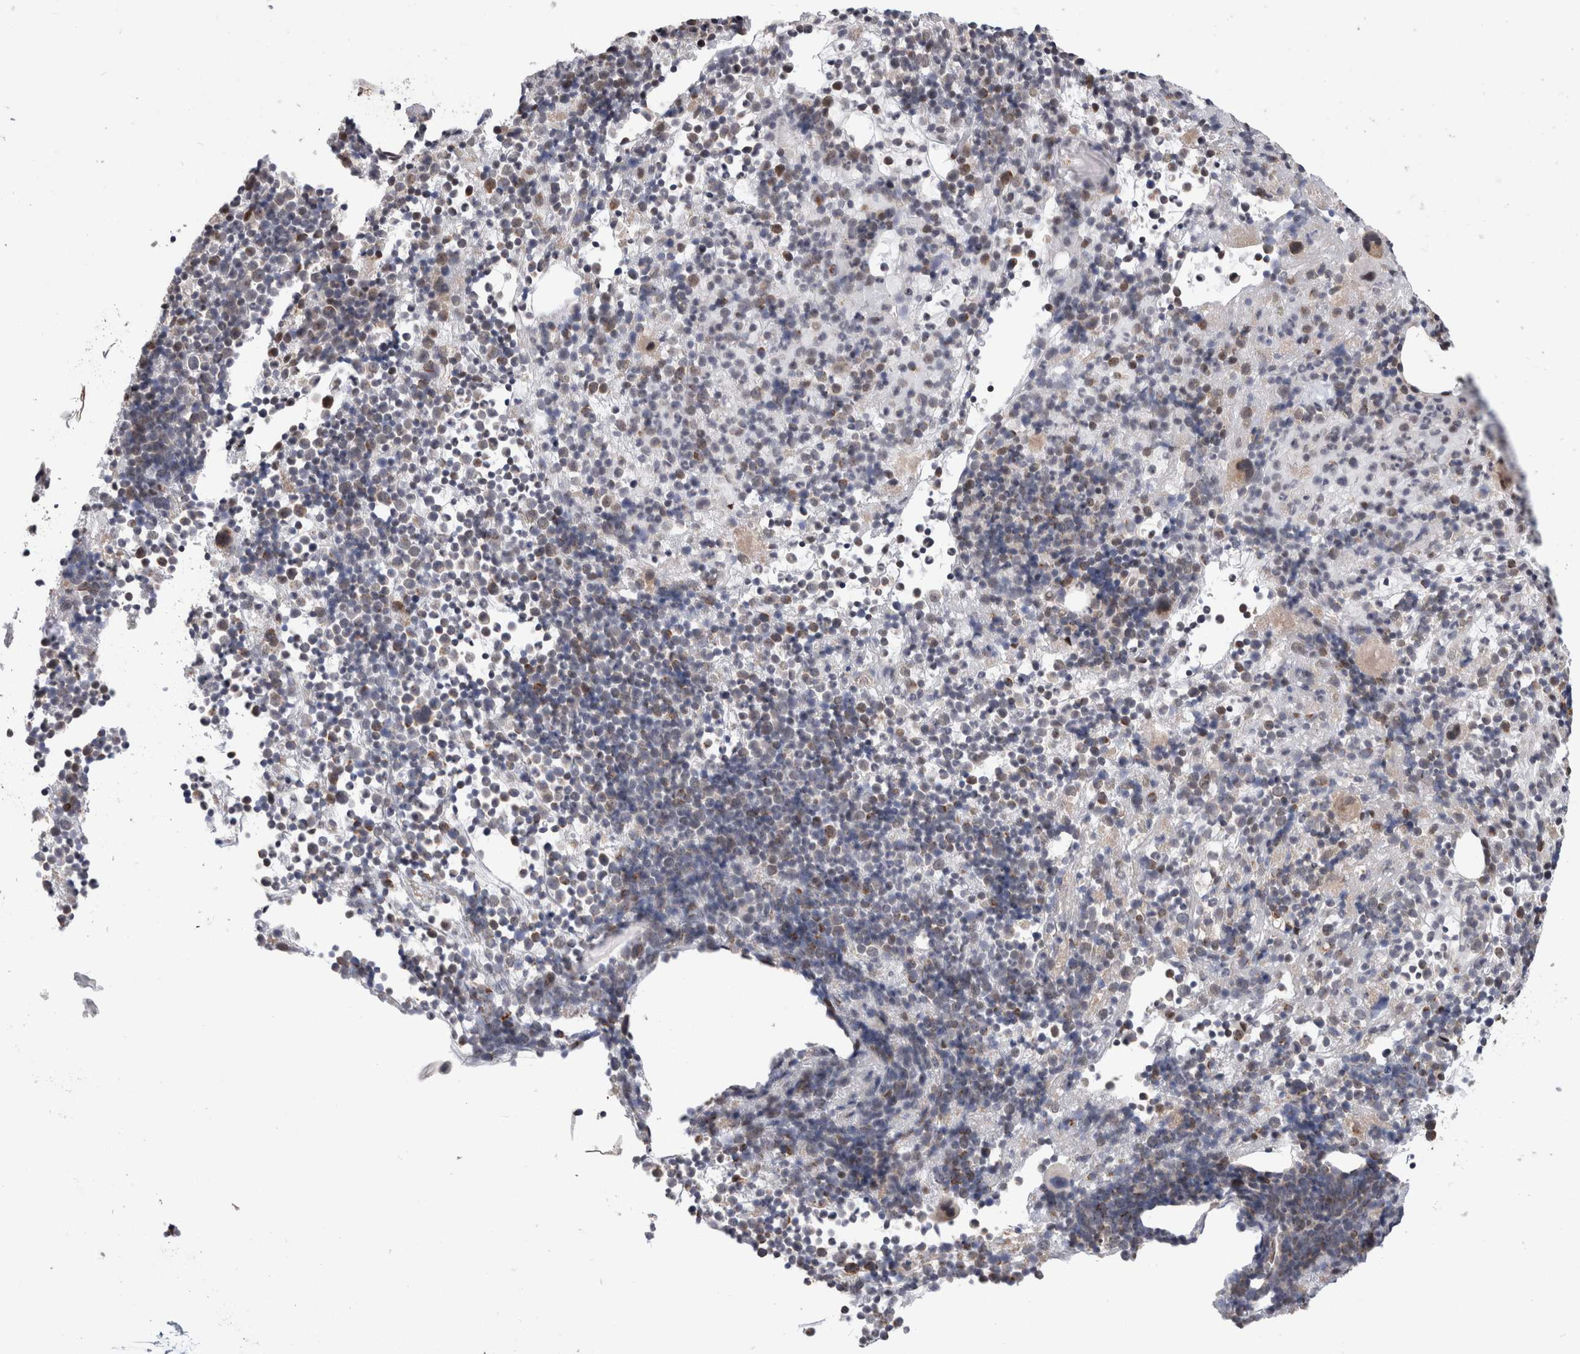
{"staining": {"intensity": "moderate", "quantity": "<25%", "location": "cytoplasmic/membranous"}, "tissue": "bone marrow", "cell_type": "Hematopoietic cells", "image_type": "normal", "snomed": [{"axis": "morphology", "description": "Normal tissue, NOS"}, {"axis": "morphology", "description": "Inflammation, NOS"}, {"axis": "topography", "description": "Bone marrow"}], "caption": "The histopathology image reveals immunohistochemical staining of benign bone marrow. There is moderate cytoplasmic/membranous expression is present in approximately <25% of hematopoietic cells. Using DAB (brown) and hematoxylin (blue) stains, captured at high magnification using brightfield microscopy.", "gene": "MRPL37", "patient": {"sex": "male", "age": 1}}